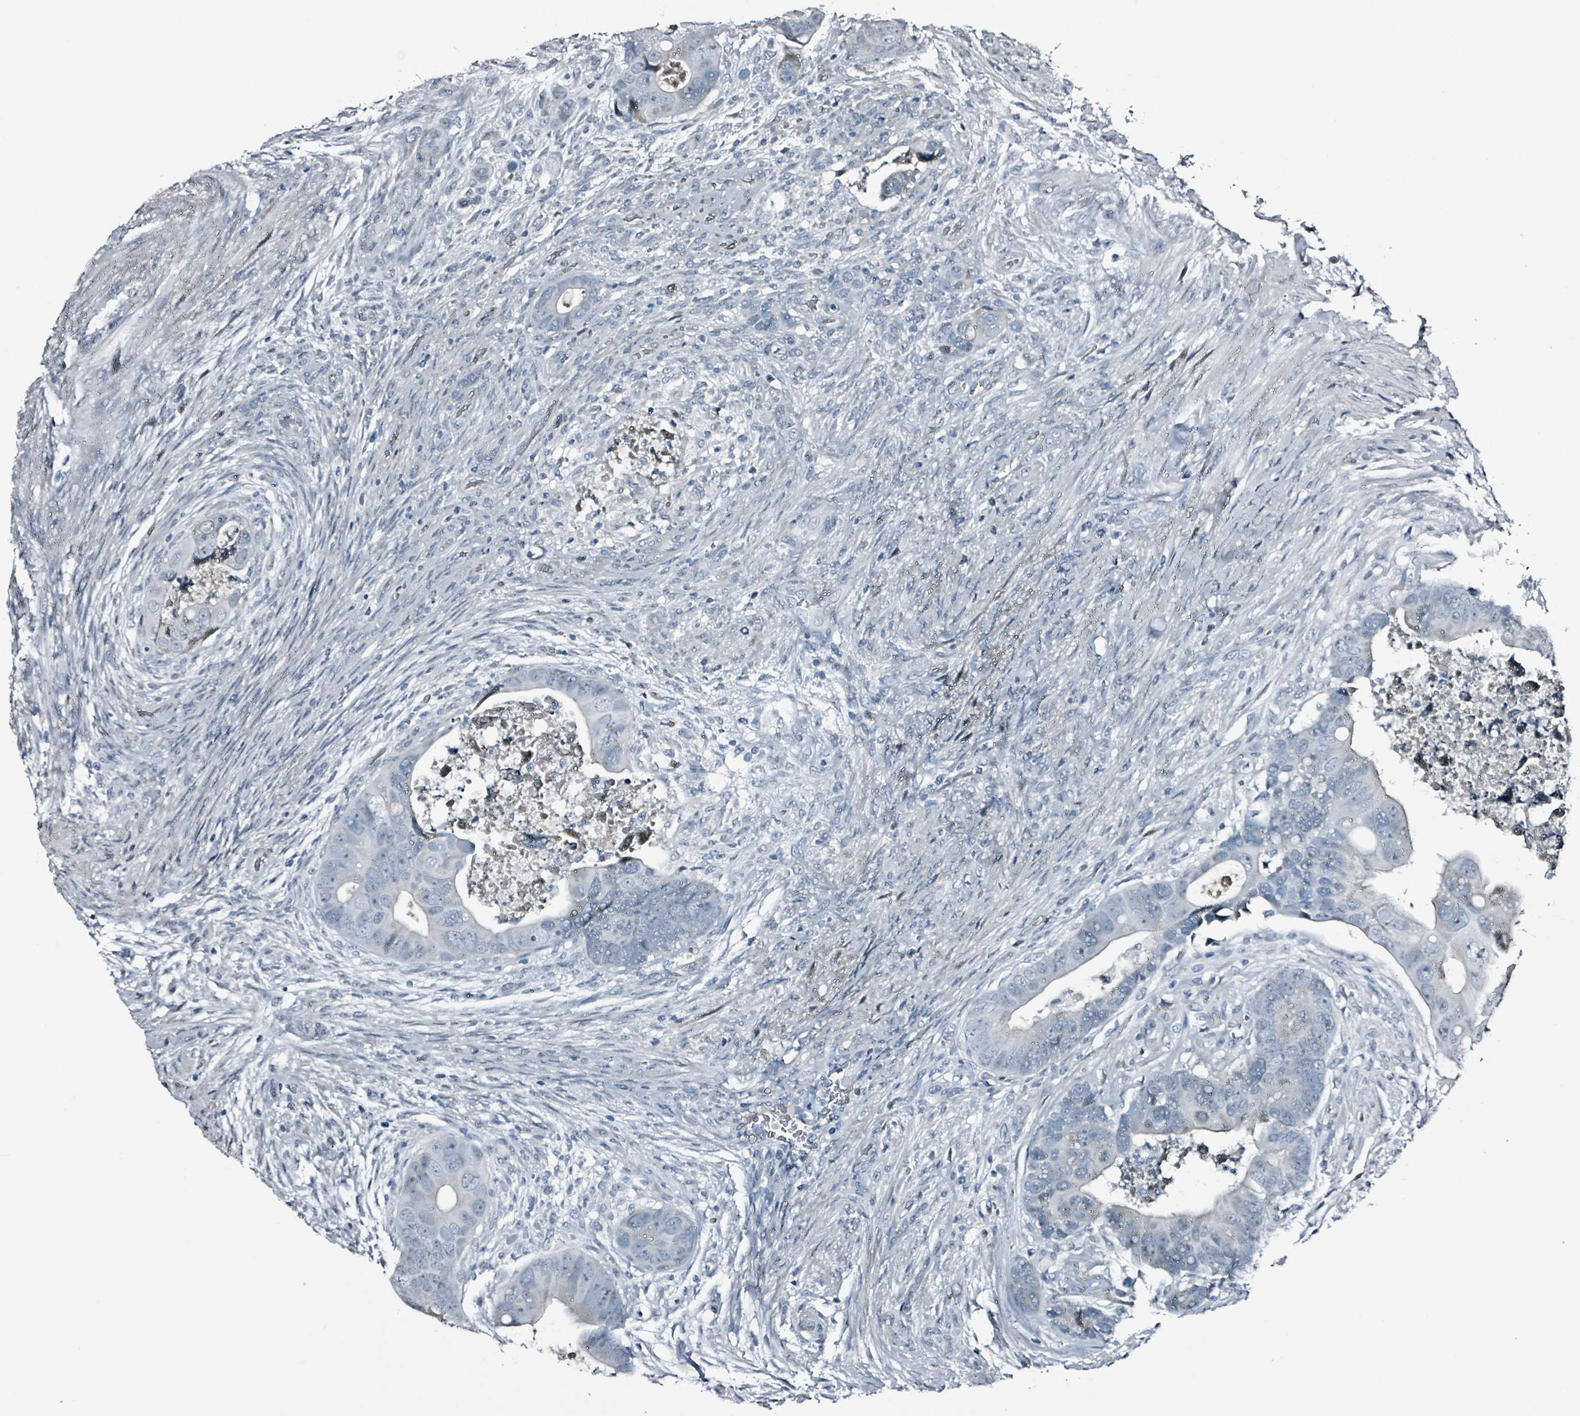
{"staining": {"intensity": "negative", "quantity": "none", "location": "none"}, "tissue": "colorectal cancer", "cell_type": "Tumor cells", "image_type": "cancer", "snomed": [{"axis": "morphology", "description": "Adenocarcinoma, NOS"}, {"axis": "topography", "description": "Rectum"}], "caption": "High power microscopy micrograph of an IHC image of colorectal adenocarcinoma, revealing no significant positivity in tumor cells.", "gene": "CA9", "patient": {"sex": "female", "age": 78}}